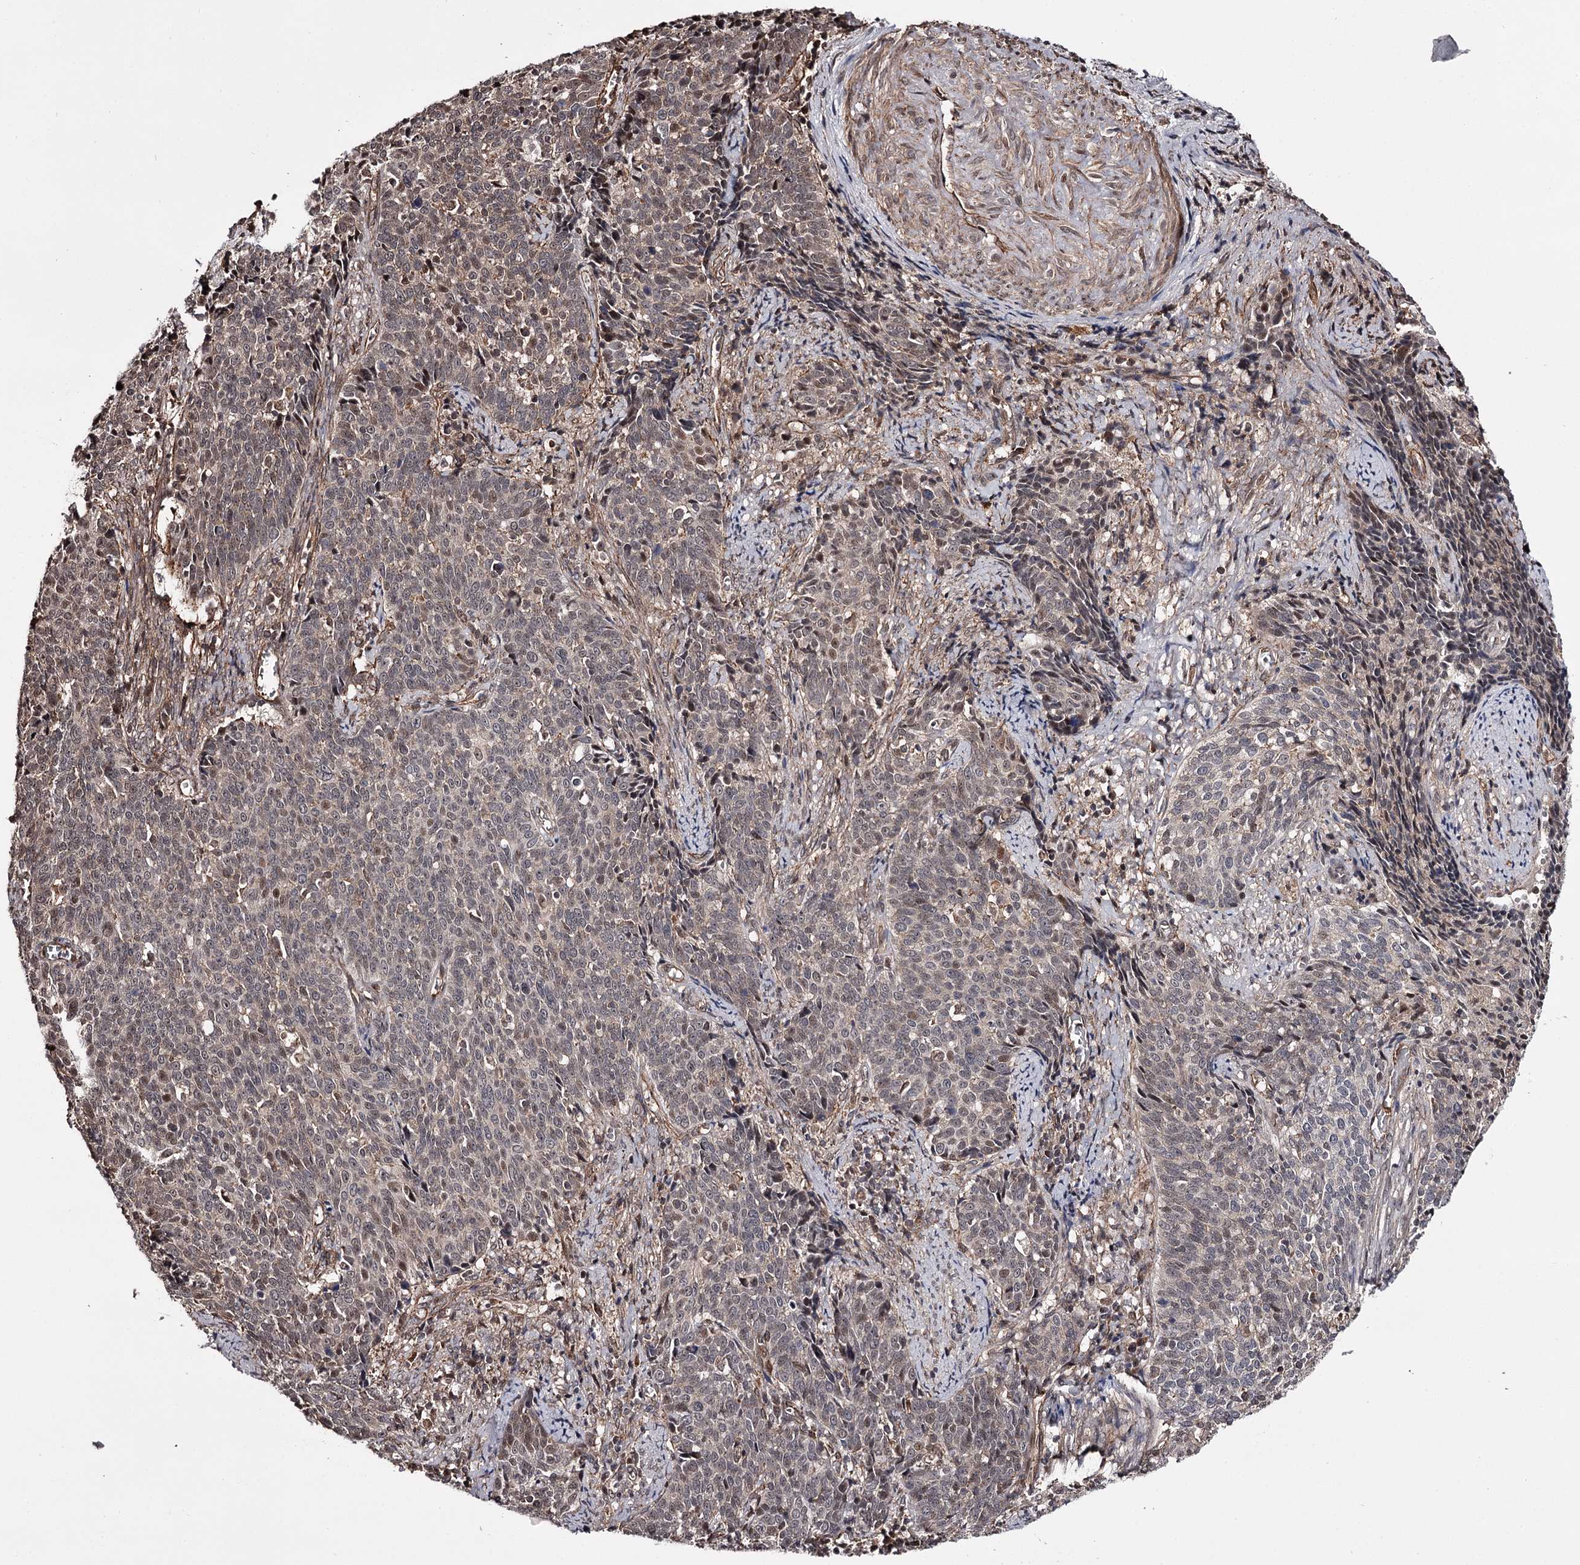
{"staining": {"intensity": "moderate", "quantity": "25%-75%", "location": "nuclear"}, "tissue": "cervical cancer", "cell_type": "Tumor cells", "image_type": "cancer", "snomed": [{"axis": "morphology", "description": "Squamous cell carcinoma, NOS"}, {"axis": "topography", "description": "Cervix"}], "caption": "Tumor cells demonstrate medium levels of moderate nuclear positivity in approximately 25%-75% of cells in human cervical cancer (squamous cell carcinoma).", "gene": "TTC33", "patient": {"sex": "female", "age": 39}}